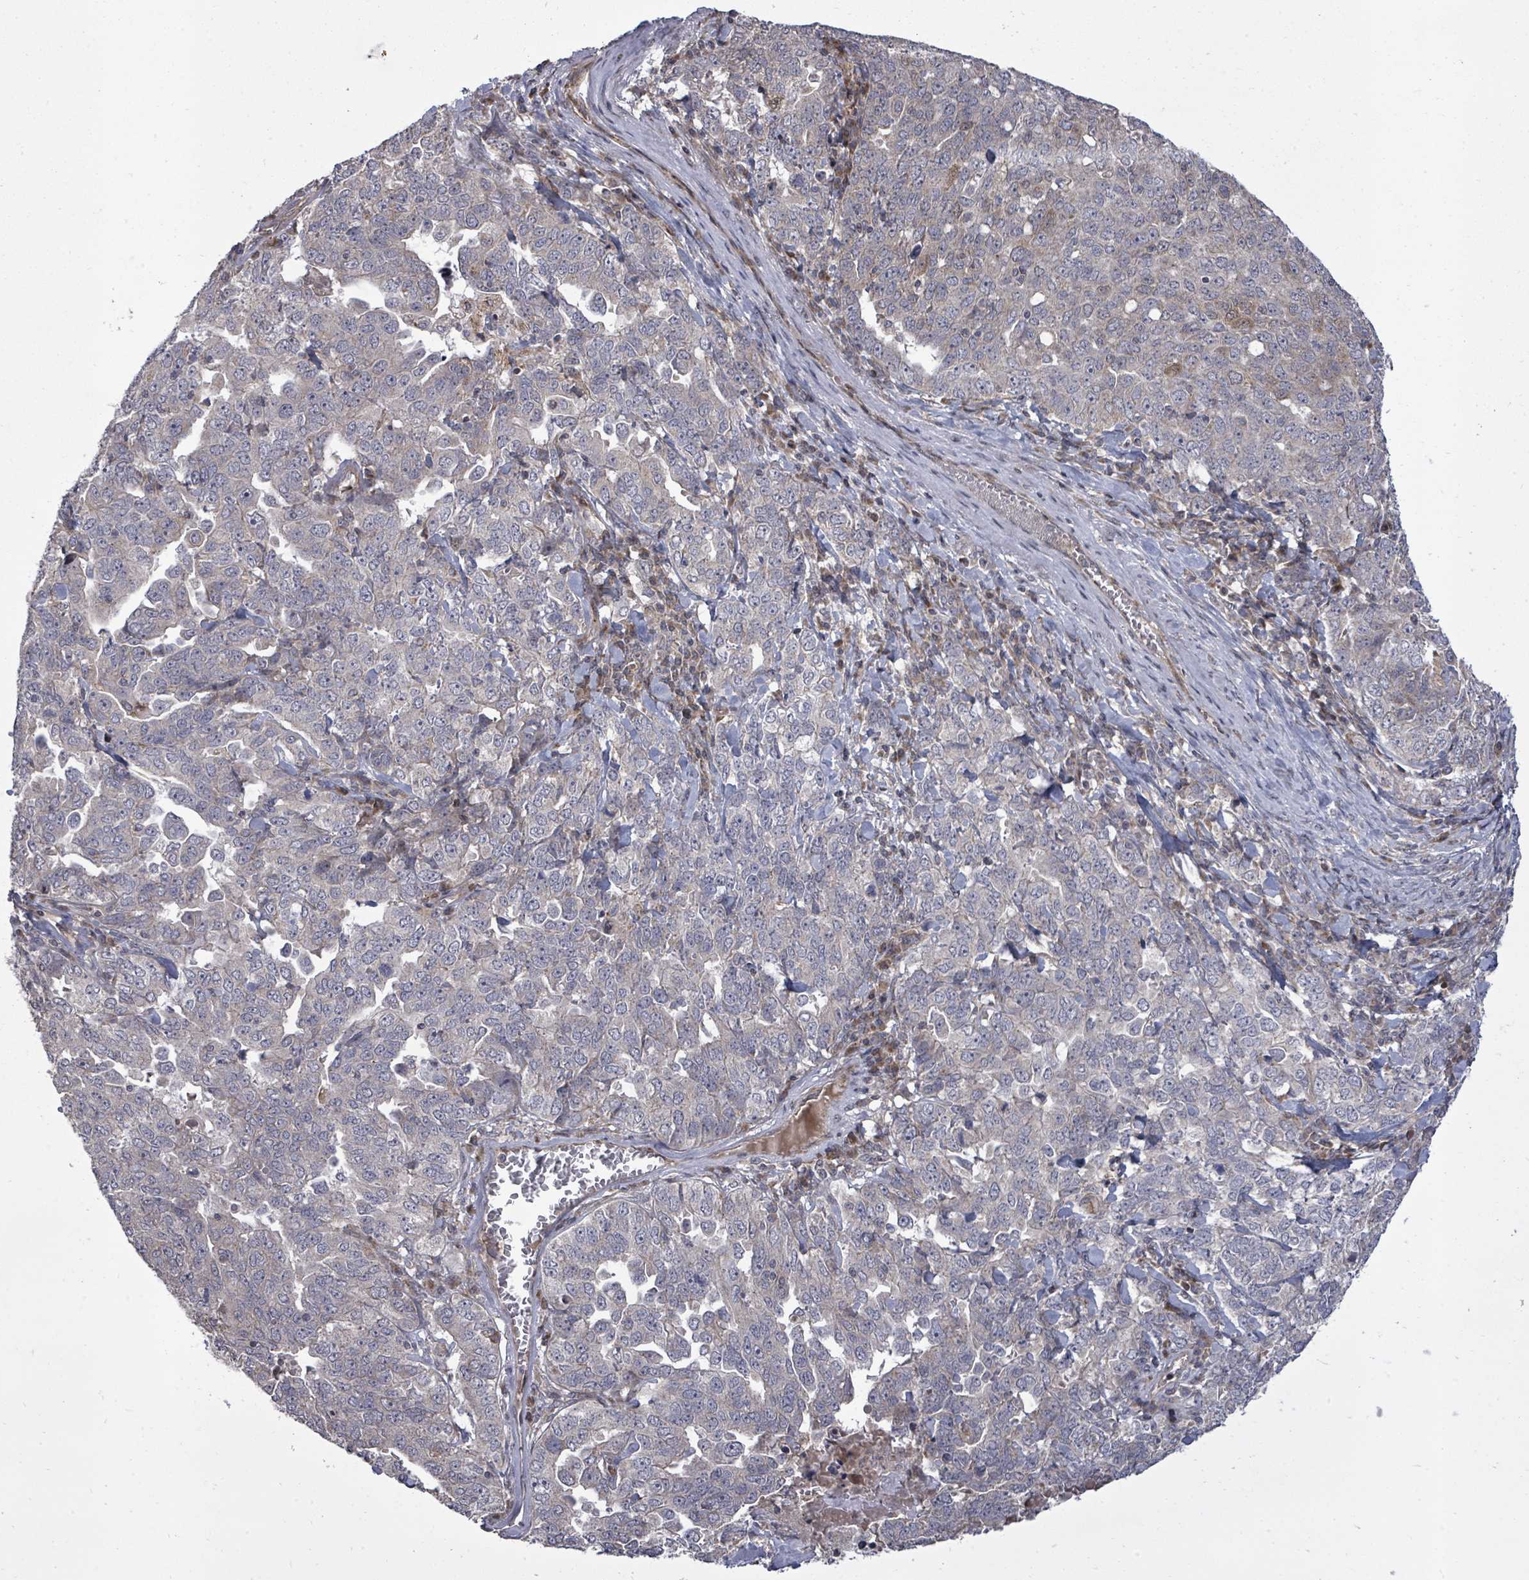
{"staining": {"intensity": "weak", "quantity": "<25%", "location": "cytoplasmic/membranous"}, "tissue": "ovarian cancer", "cell_type": "Tumor cells", "image_type": "cancer", "snomed": [{"axis": "morphology", "description": "Carcinoma, endometroid"}, {"axis": "topography", "description": "Ovary"}], "caption": "Immunohistochemistry histopathology image of neoplastic tissue: endometroid carcinoma (ovarian) stained with DAB reveals no significant protein positivity in tumor cells. Brightfield microscopy of immunohistochemistry stained with DAB (brown) and hematoxylin (blue), captured at high magnification.", "gene": "KRTAP27-1", "patient": {"sex": "female", "age": 62}}